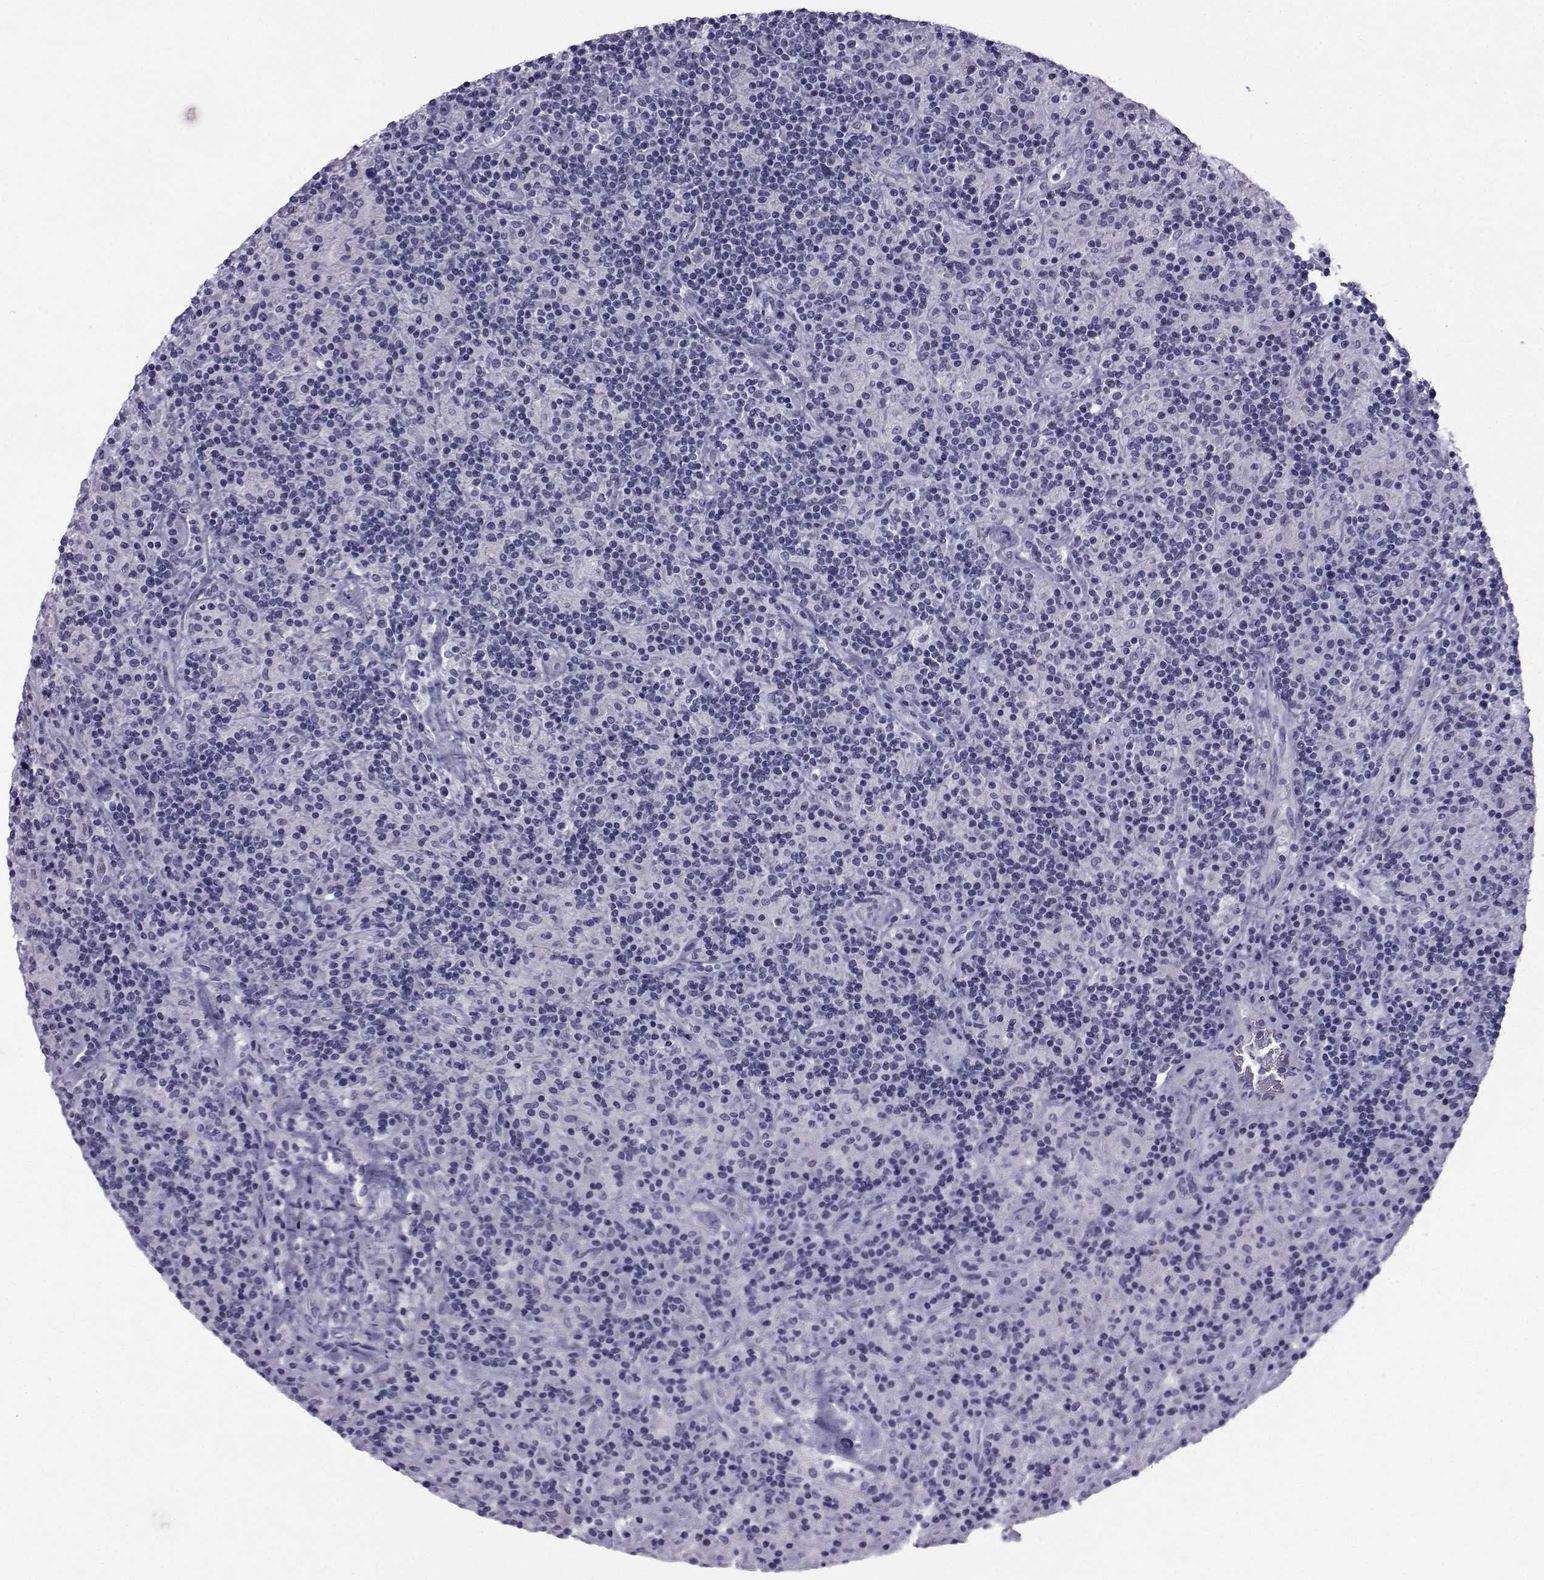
{"staining": {"intensity": "negative", "quantity": "none", "location": "none"}, "tissue": "lymphoma", "cell_type": "Tumor cells", "image_type": "cancer", "snomed": [{"axis": "morphology", "description": "Hodgkin's disease, NOS"}, {"axis": "topography", "description": "Lymph node"}], "caption": "Immunohistochemistry (IHC) photomicrograph of human Hodgkin's disease stained for a protein (brown), which displays no expression in tumor cells.", "gene": "SPANXD", "patient": {"sex": "male", "age": 70}}